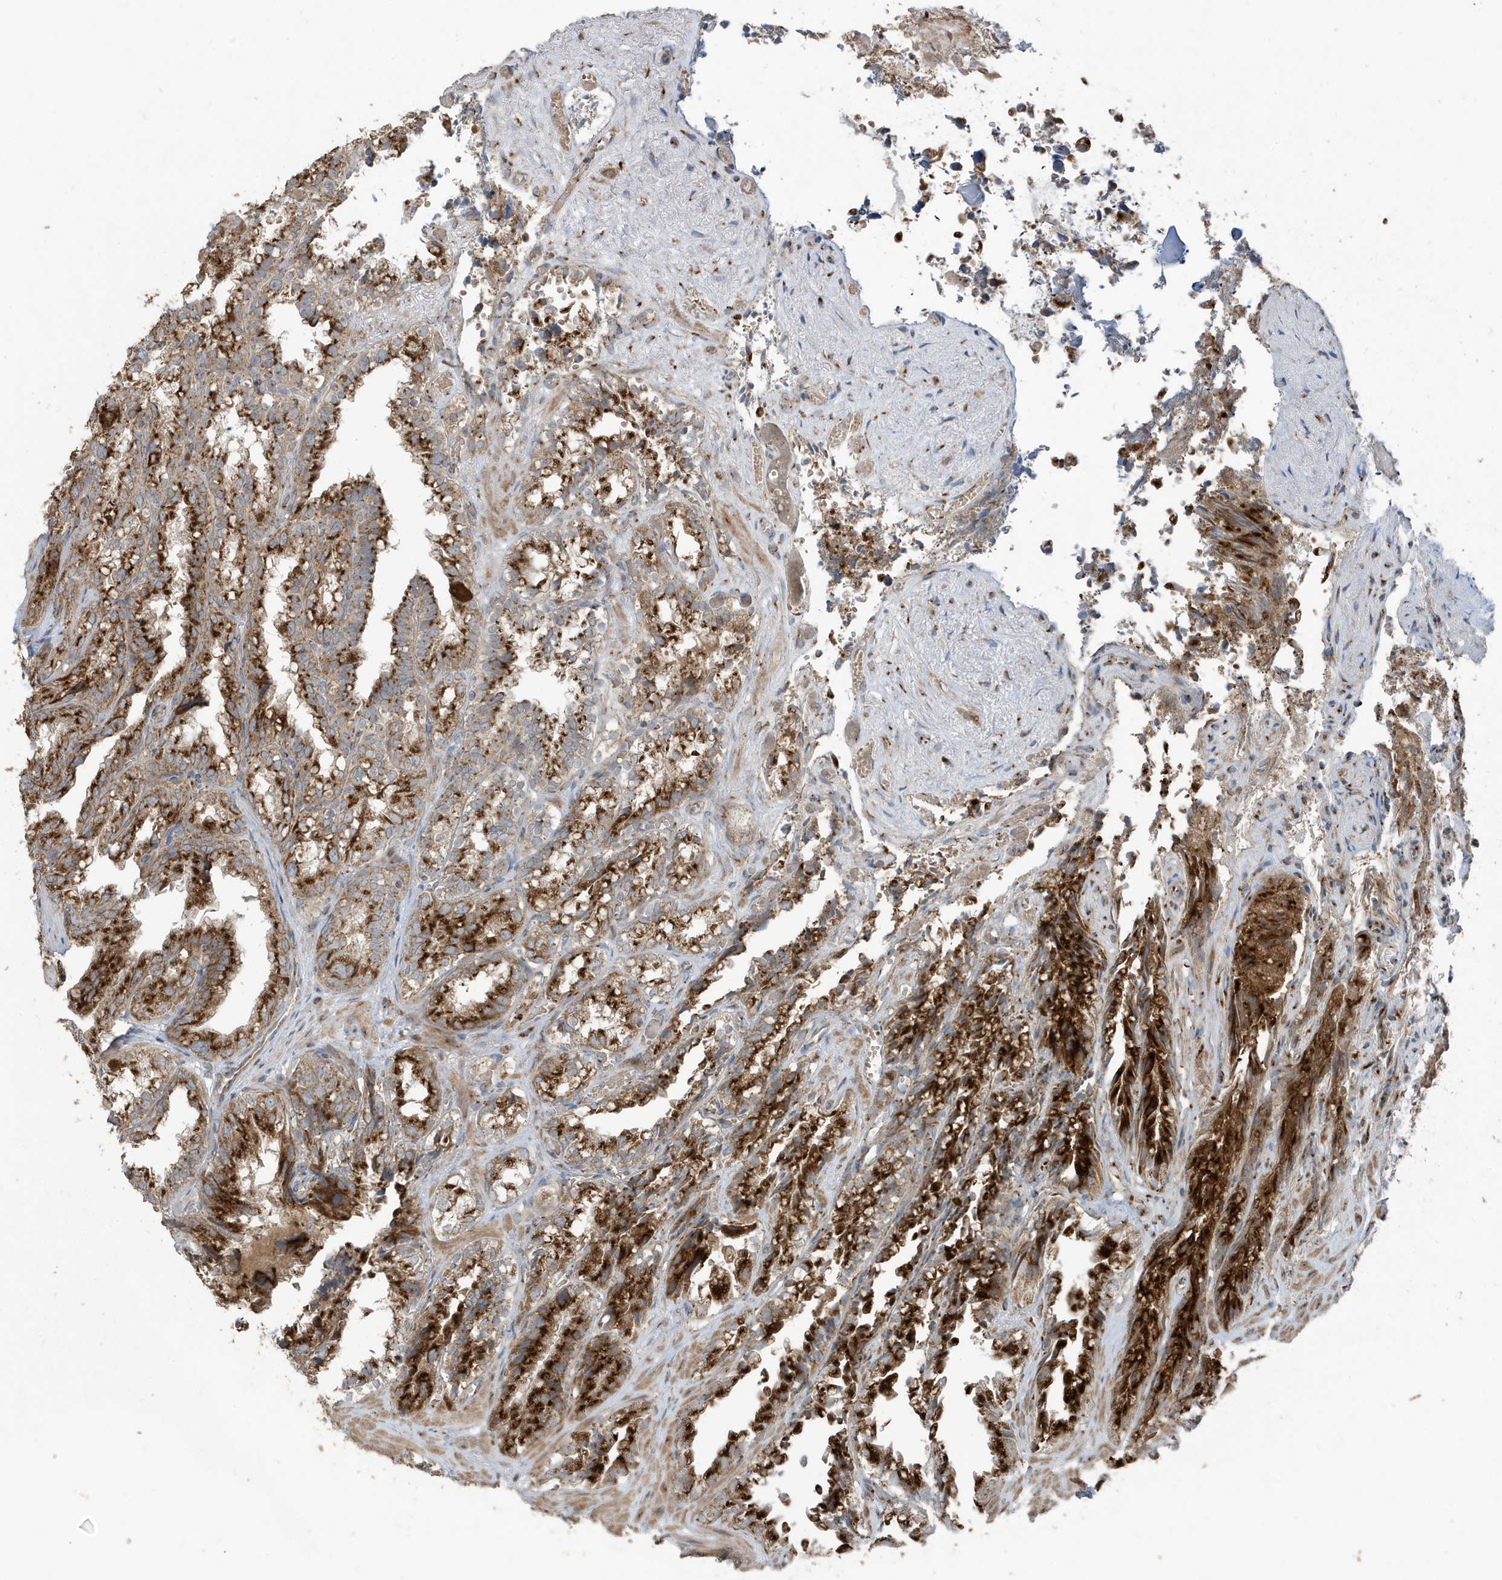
{"staining": {"intensity": "strong", "quantity": ">75%", "location": "cytoplasmic/membranous"}, "tissue": "seminal vesicle", "cell_type": "Glandular cells", "image_type": "normal", "snomed": [{"axis": "morphology", "description": "Normal tissue, NOS"}, {"axis": "topography", "description": "Prostate"}, {"axis": "topography", "description": "Seminal veicle"}], "caption": "DAB (3,3'-diaminobenzidine) immunohistochemical staining of benign seminal vesicle demonstrates strong cytoplasmic/membranous protein staining in approximately >75% of glandular cells. (brown staining indicates protein expression, while blue staining denotes nuclei).", "gene": "GOLGA4", "patient": {"sex": "male", "age": 51}}